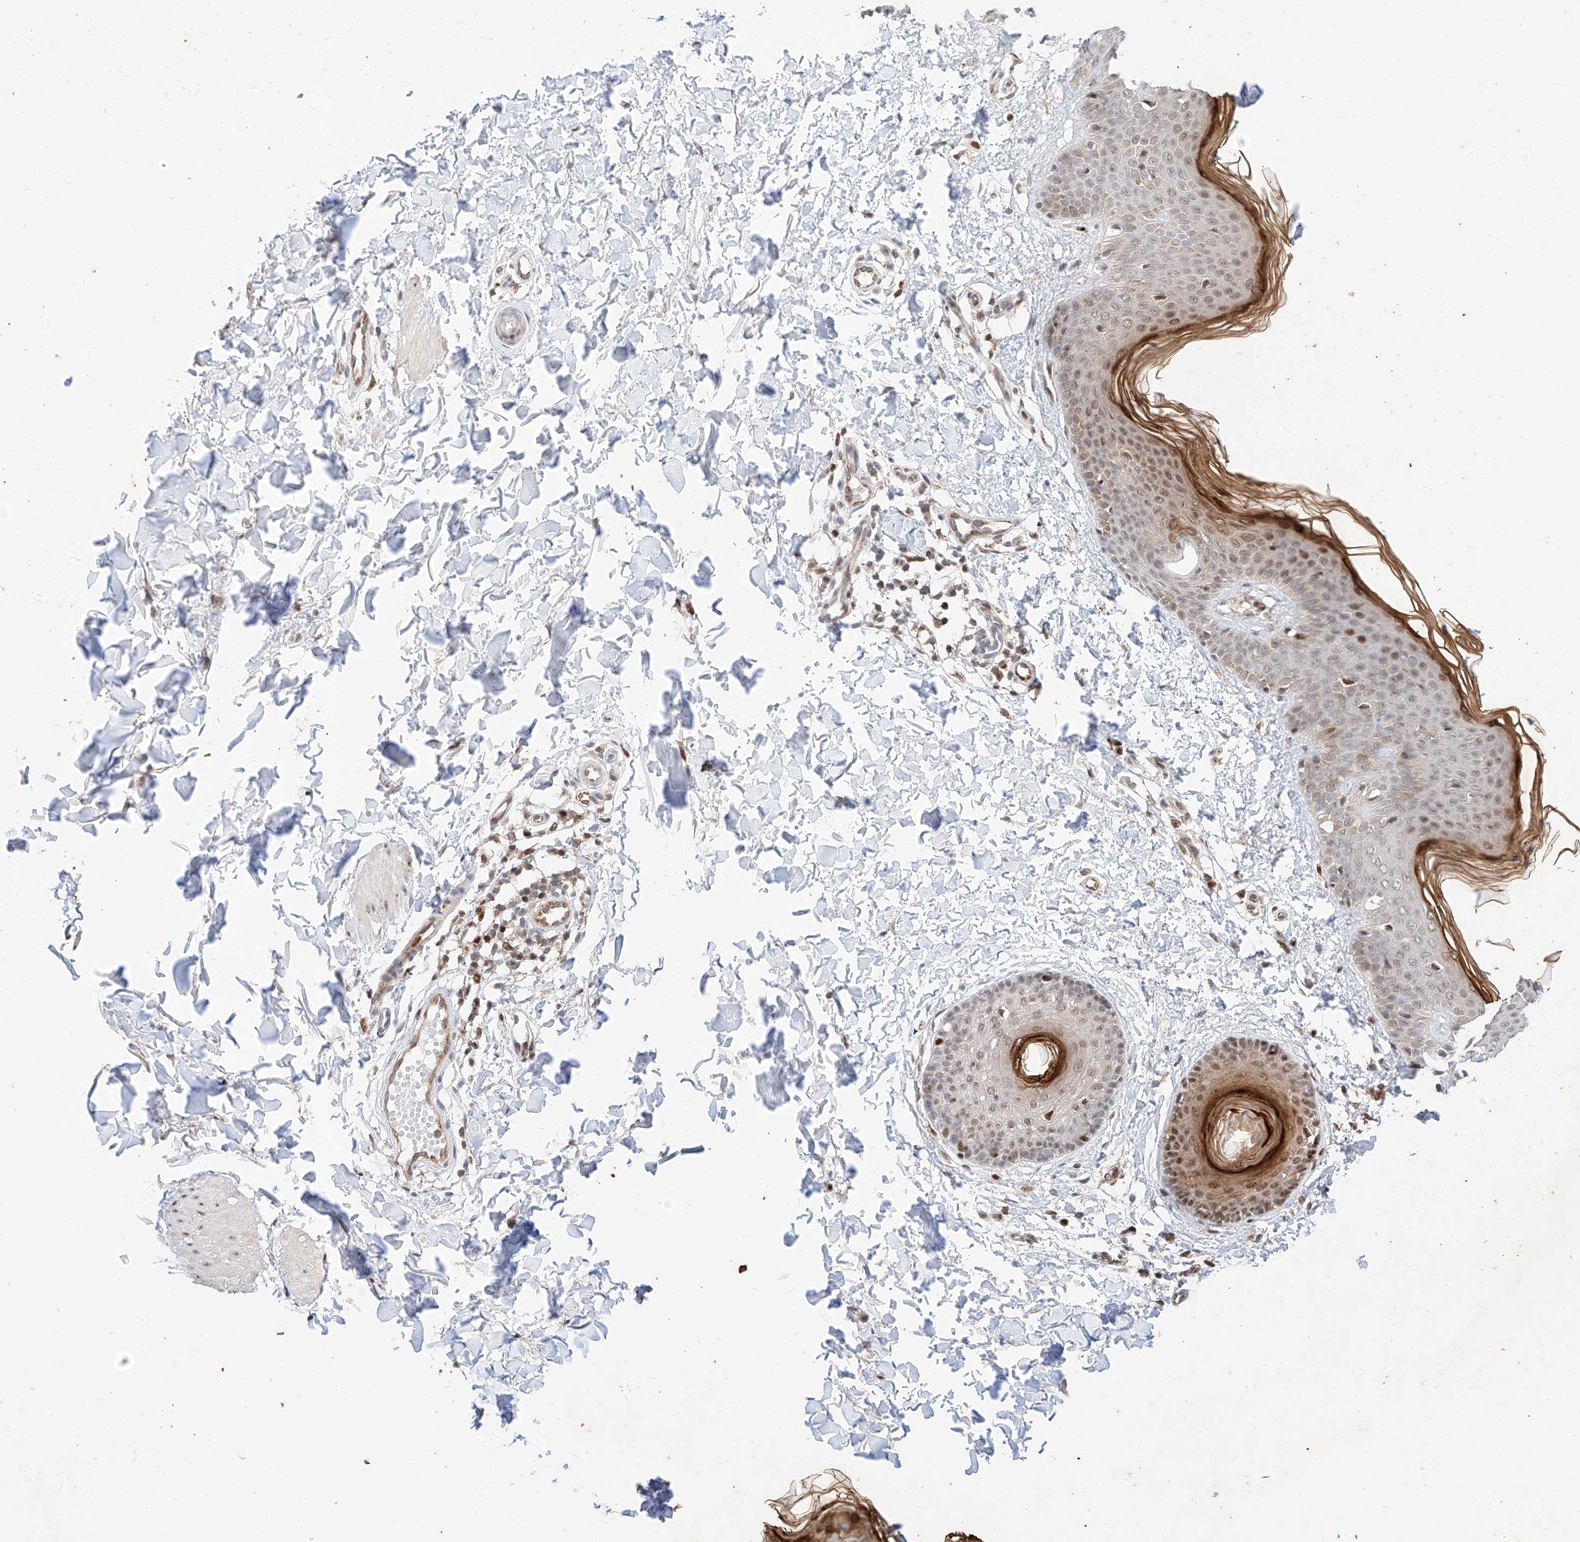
{"staining": {"intensity": "moderate", "quantity": ">75%", "location": "nuclear"}, "tissue": "skin", "cell_type": "Fibroblasts", "image_type": "normal", "snomed": [{"axis": "morphology", "description": "Normal tissue, NOS"}, {"axis": "topography", "description": "Skin"}], "caption": "Skin stained for a protein displays moderate nuclear positivity in fibroblasts. The protein is shown in brown color, while the nuclei are stained blue.", "gene": "HDAC9", "patient": {"sex": "male", "age": 37}}